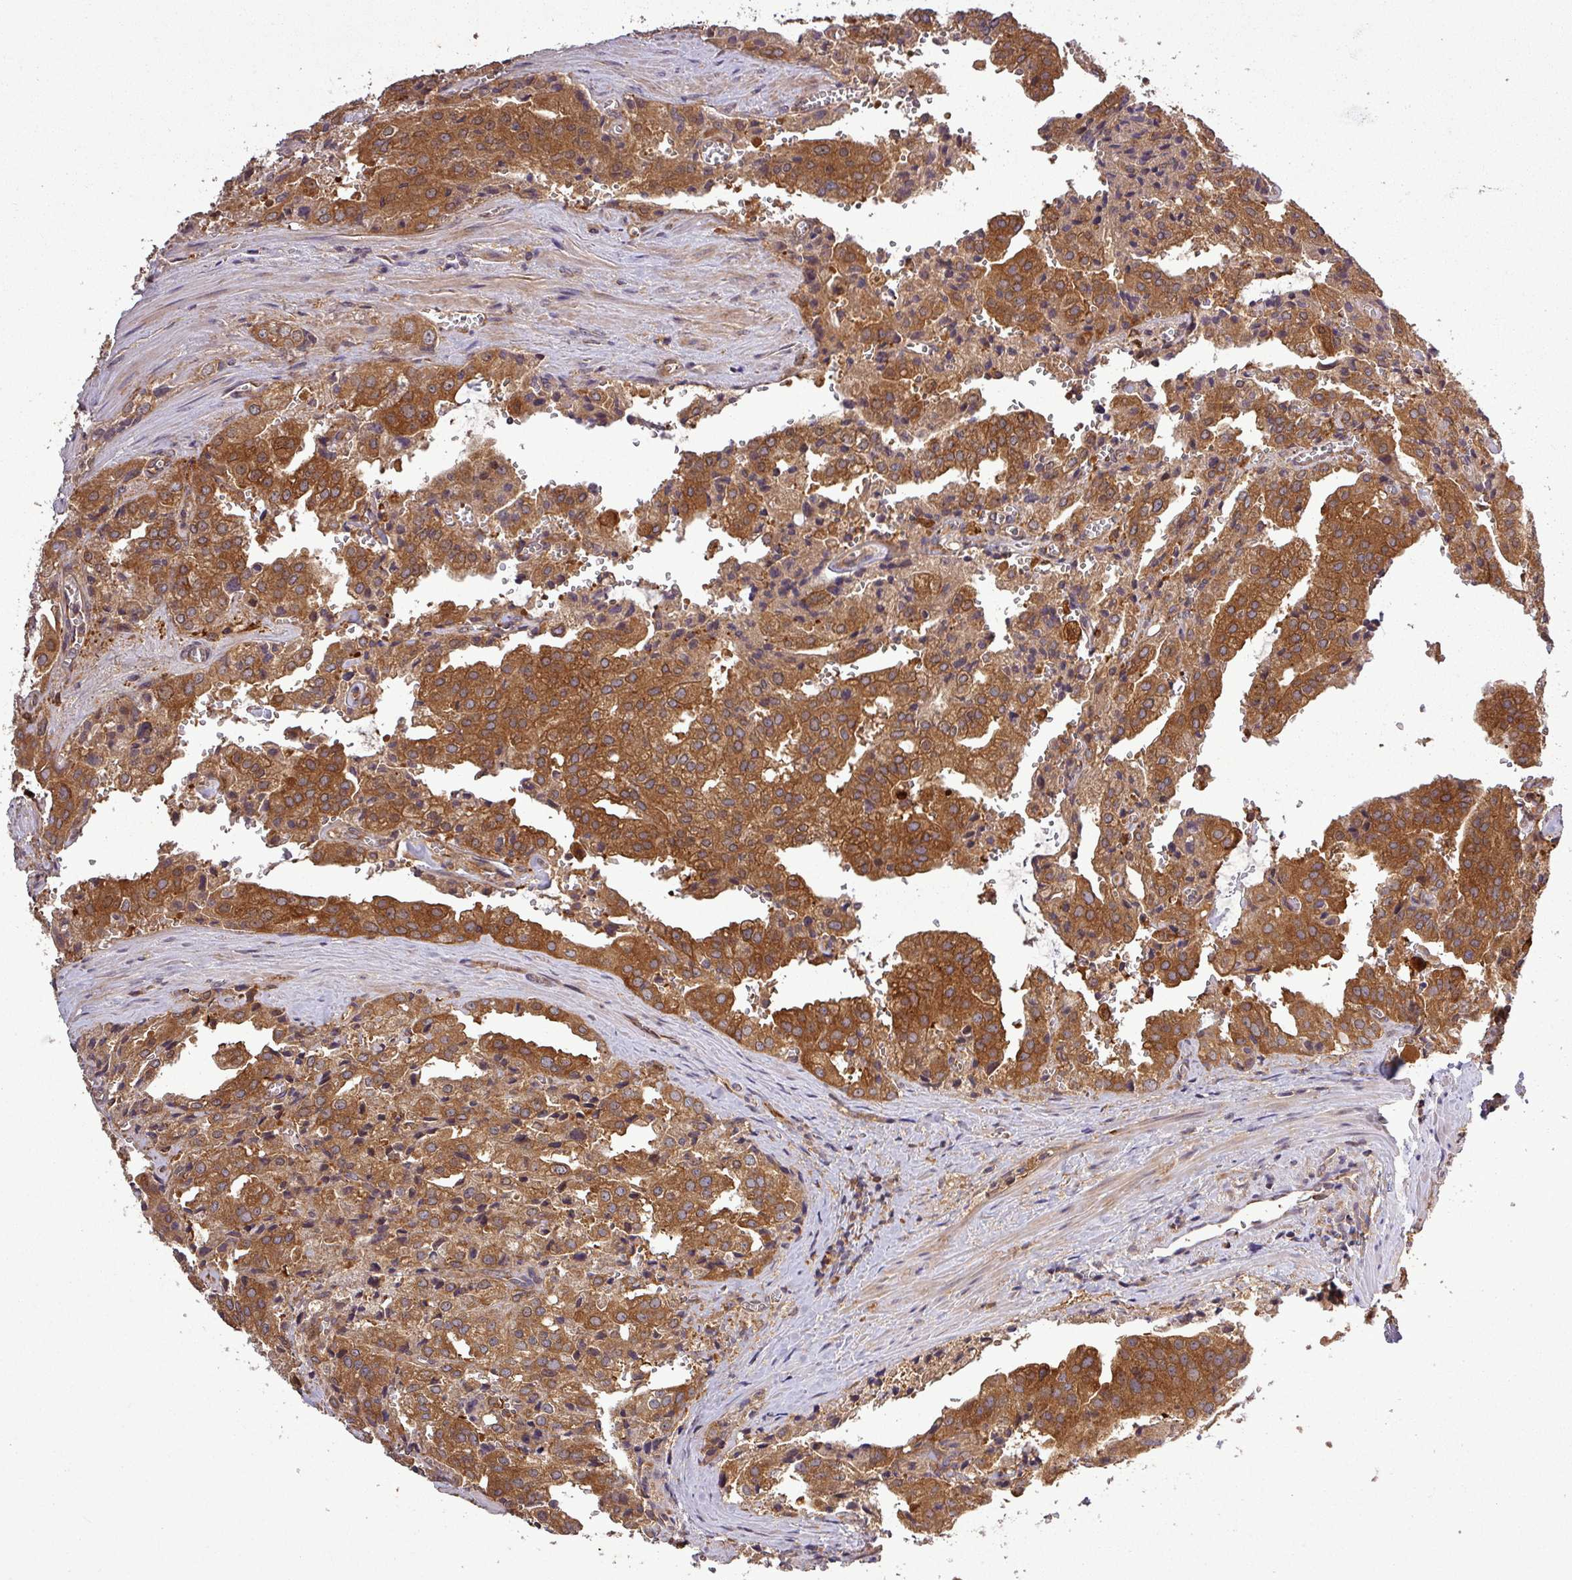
{"staining": {"intensity": "strong", "quantity": ">75%", "location": "cytoplasmic/membranous"}, "tissue": "prostate cancer", "cell_type": "Tumor cells", "image_type": "cancer", "snomed": [{"axis": "morphology", "description": "Adenocarcinoma, High grade"}, {"axis": "topography", "description": "Prostate"}], "caption": "Protein staining reveals strong cytoplasmic/membranous positivity in approximately >75% of tumor cells in prostate cancer (adenocarcinoma (high-grade)). Using DAB (brown) and hematoxylin (blue) stains, captured at high magnification using brightfield microscopy.", "gene": "SIRPB2", "patient": {"sex": "male", "age": 68}}